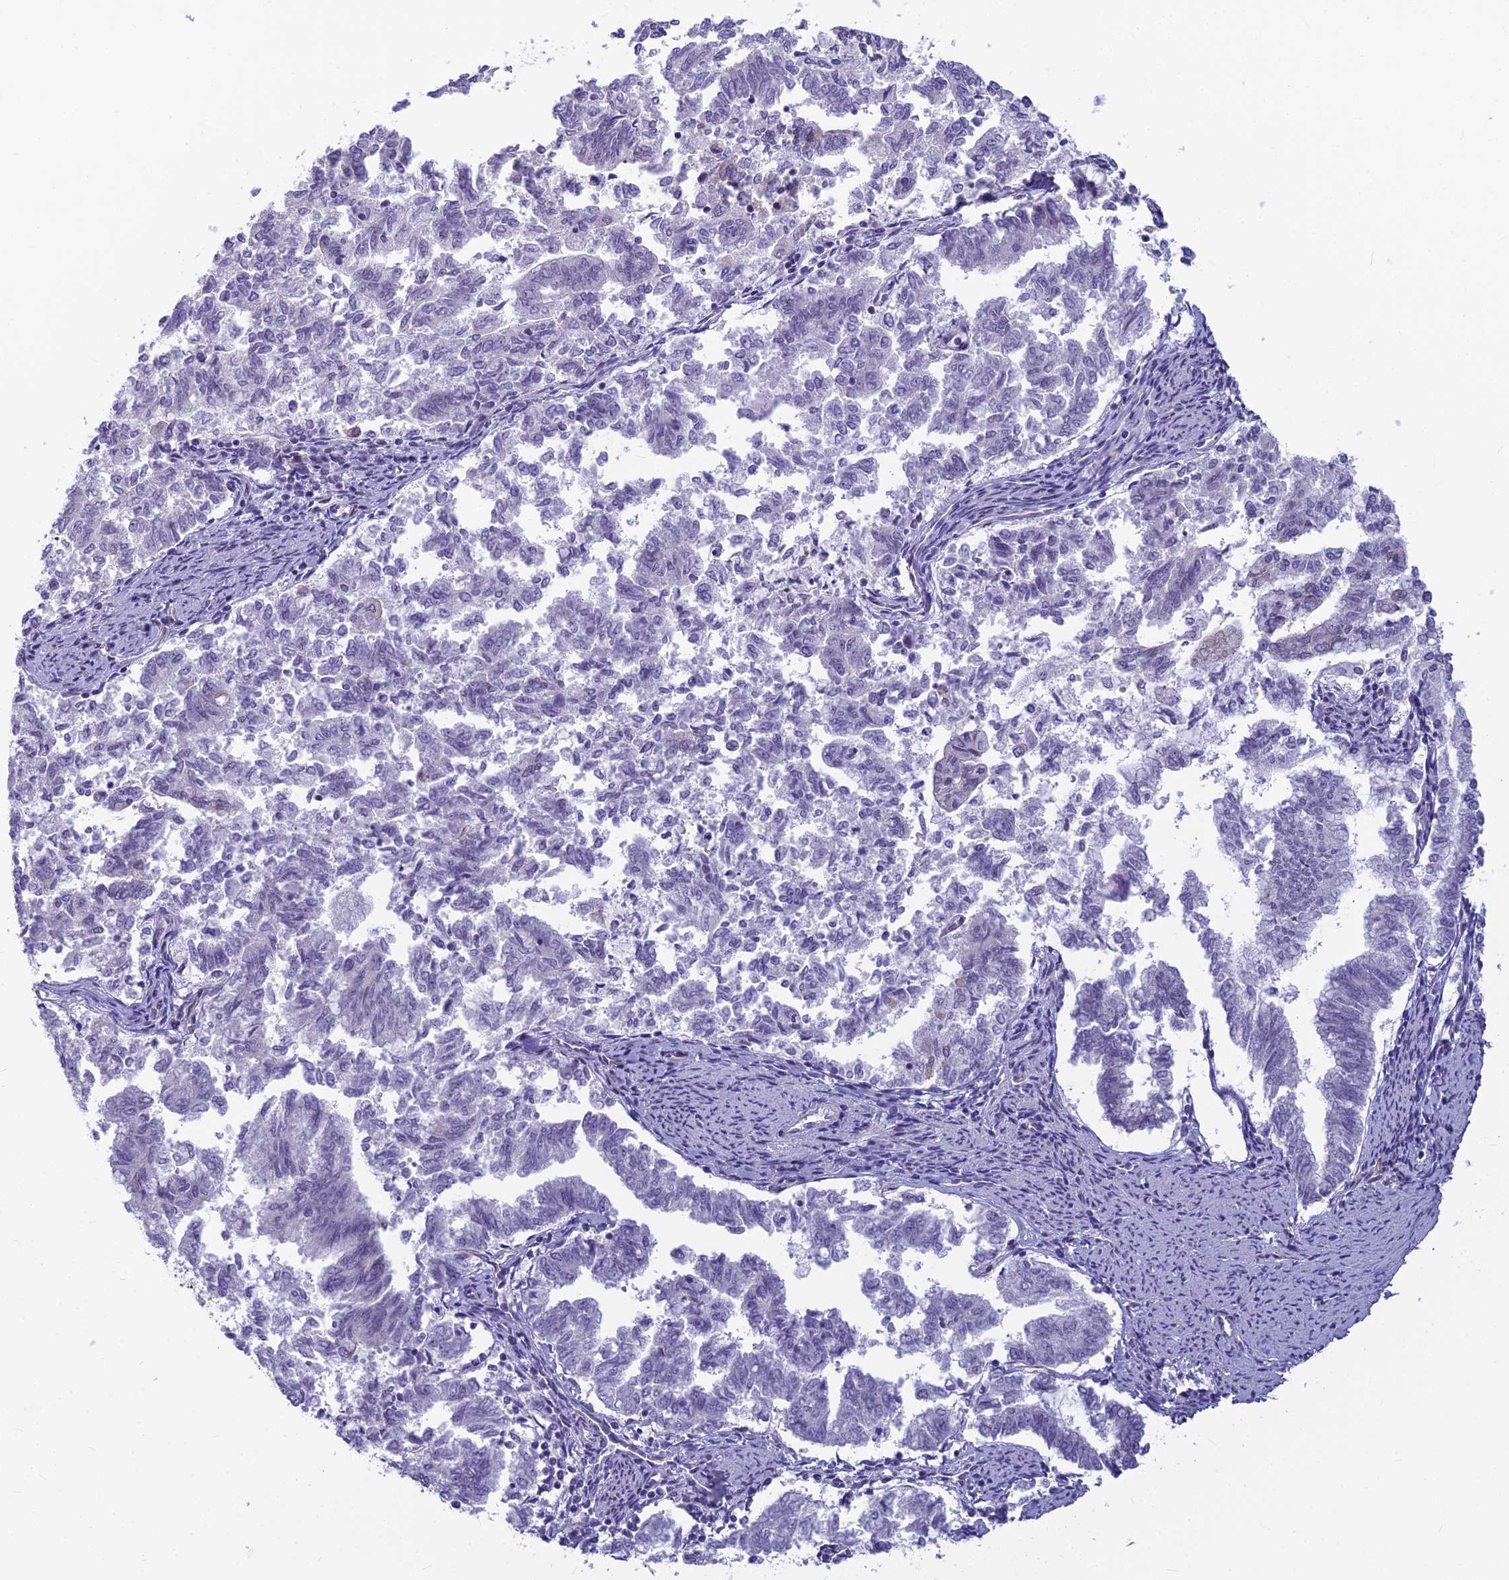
{"staining": {"intensity": "negative", "quantity": "none", "location": "none"}, "tissue": "endometrial cancer", "cell_type": "Tumor cells", "image_type": "cancer", "snomed": [{"axis": "morphology", "description": "Adenocarcinoma, NOS"}, {"axis": "topography", "description": "Endometrium"}], "caption": "Photomicrograph shows no protein staining in tumor cells of endometrial adenocarcinoma tissue. (Stains: DAB immunohistochemistry (IHC) with hematoxylin counter stain, Microscopy: brightfield microscopy at high magnification).", "gene": "RGL3", "patient": {"sex": "female", "age": 79}}